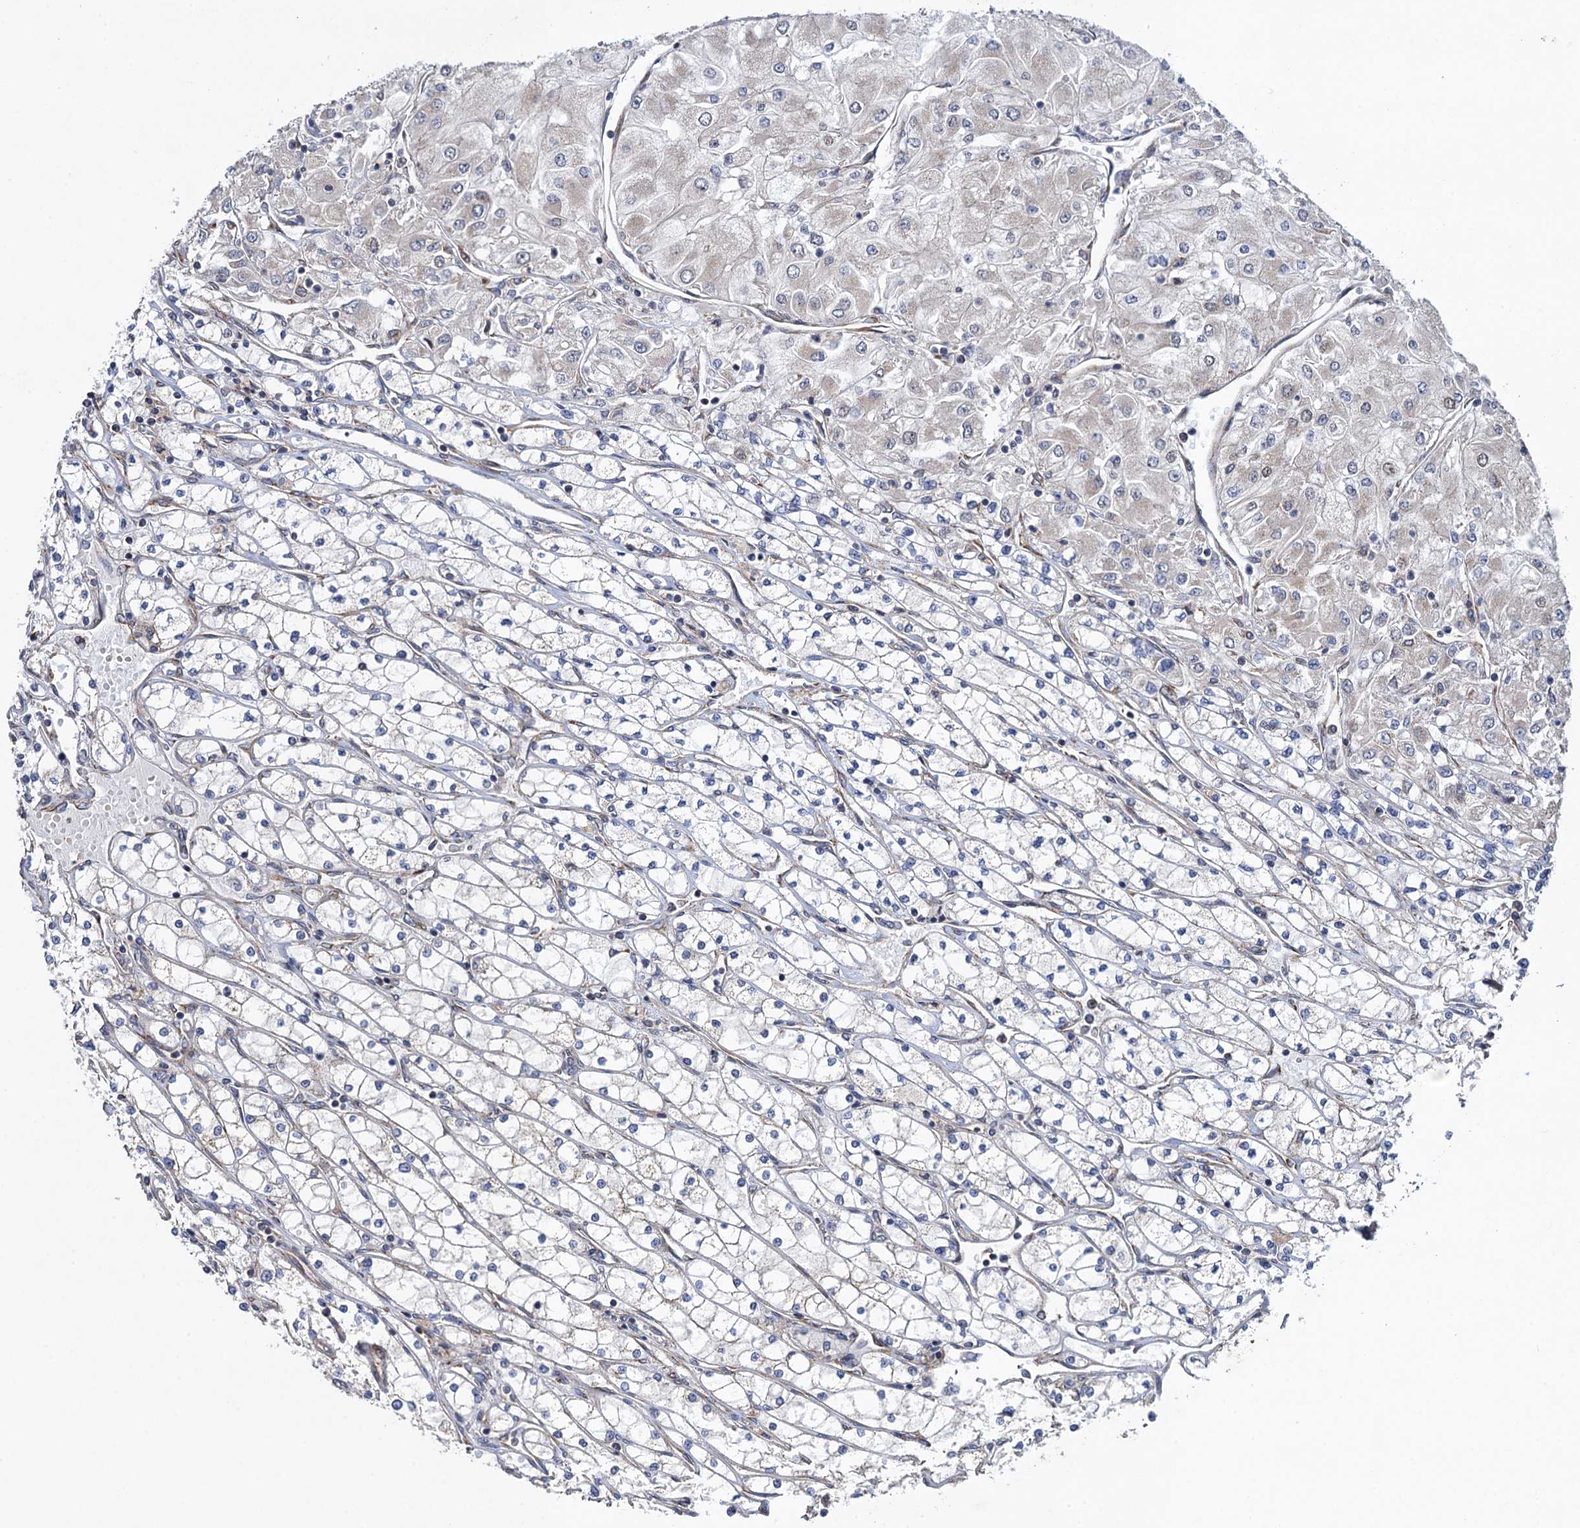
{"staining": {"intensity": "negative", "quantity": "none", "location": "none"}, "tissue": "renal cancer", "cell_type": "Tumor cells", "image_type": "cancer", "snomed": [{"axis": "morphology", "description": "Adenocarcinoma, NOS"}, {"axis": "topography", "description": "Kidney"}], "caption": "This is an immunohistochemistry (IHC) photomicrograph of renal cancer. There is no staining in tumor cells.", "gene": "HAUS1", "patient": {"sex": "male", "age": 80}}